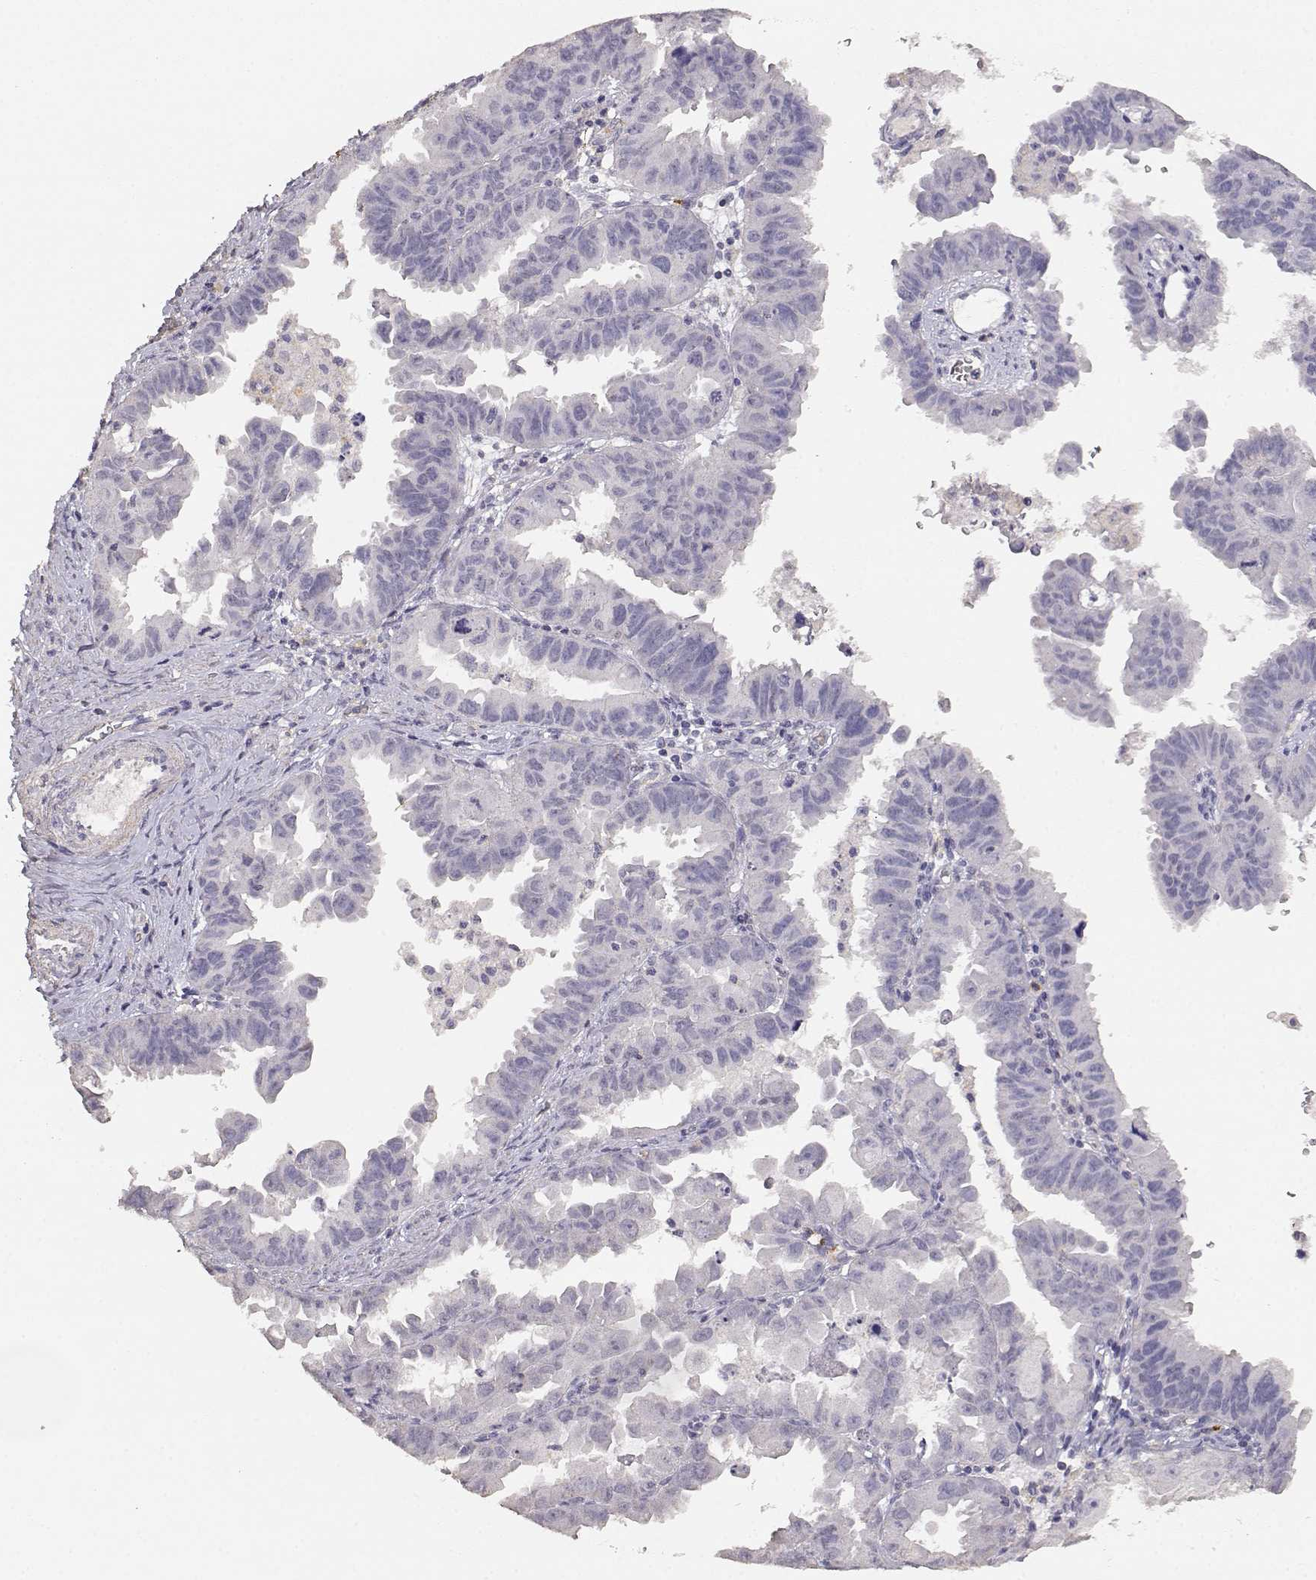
{"staining": {"intensity": "weak", "quantity": "<25%", "location": "cytoplasmic/membranous"}, "tissue": "ovarian cancer", "cell_type": "Tumor cells", "image_type": "cancer", "snomed": [{"axis": "morphology", "description": "Carcinoma, endometroid"}, {"axis": "topography", "description": "Ovary"}], "caption": "Endometroid carcinoma (ovarian) stained for a protein using immunohistochemistry displays no positivity tumor cells.", "gene": "TNFRSF10C", "patient": {"sex": "female", "age": 85}}